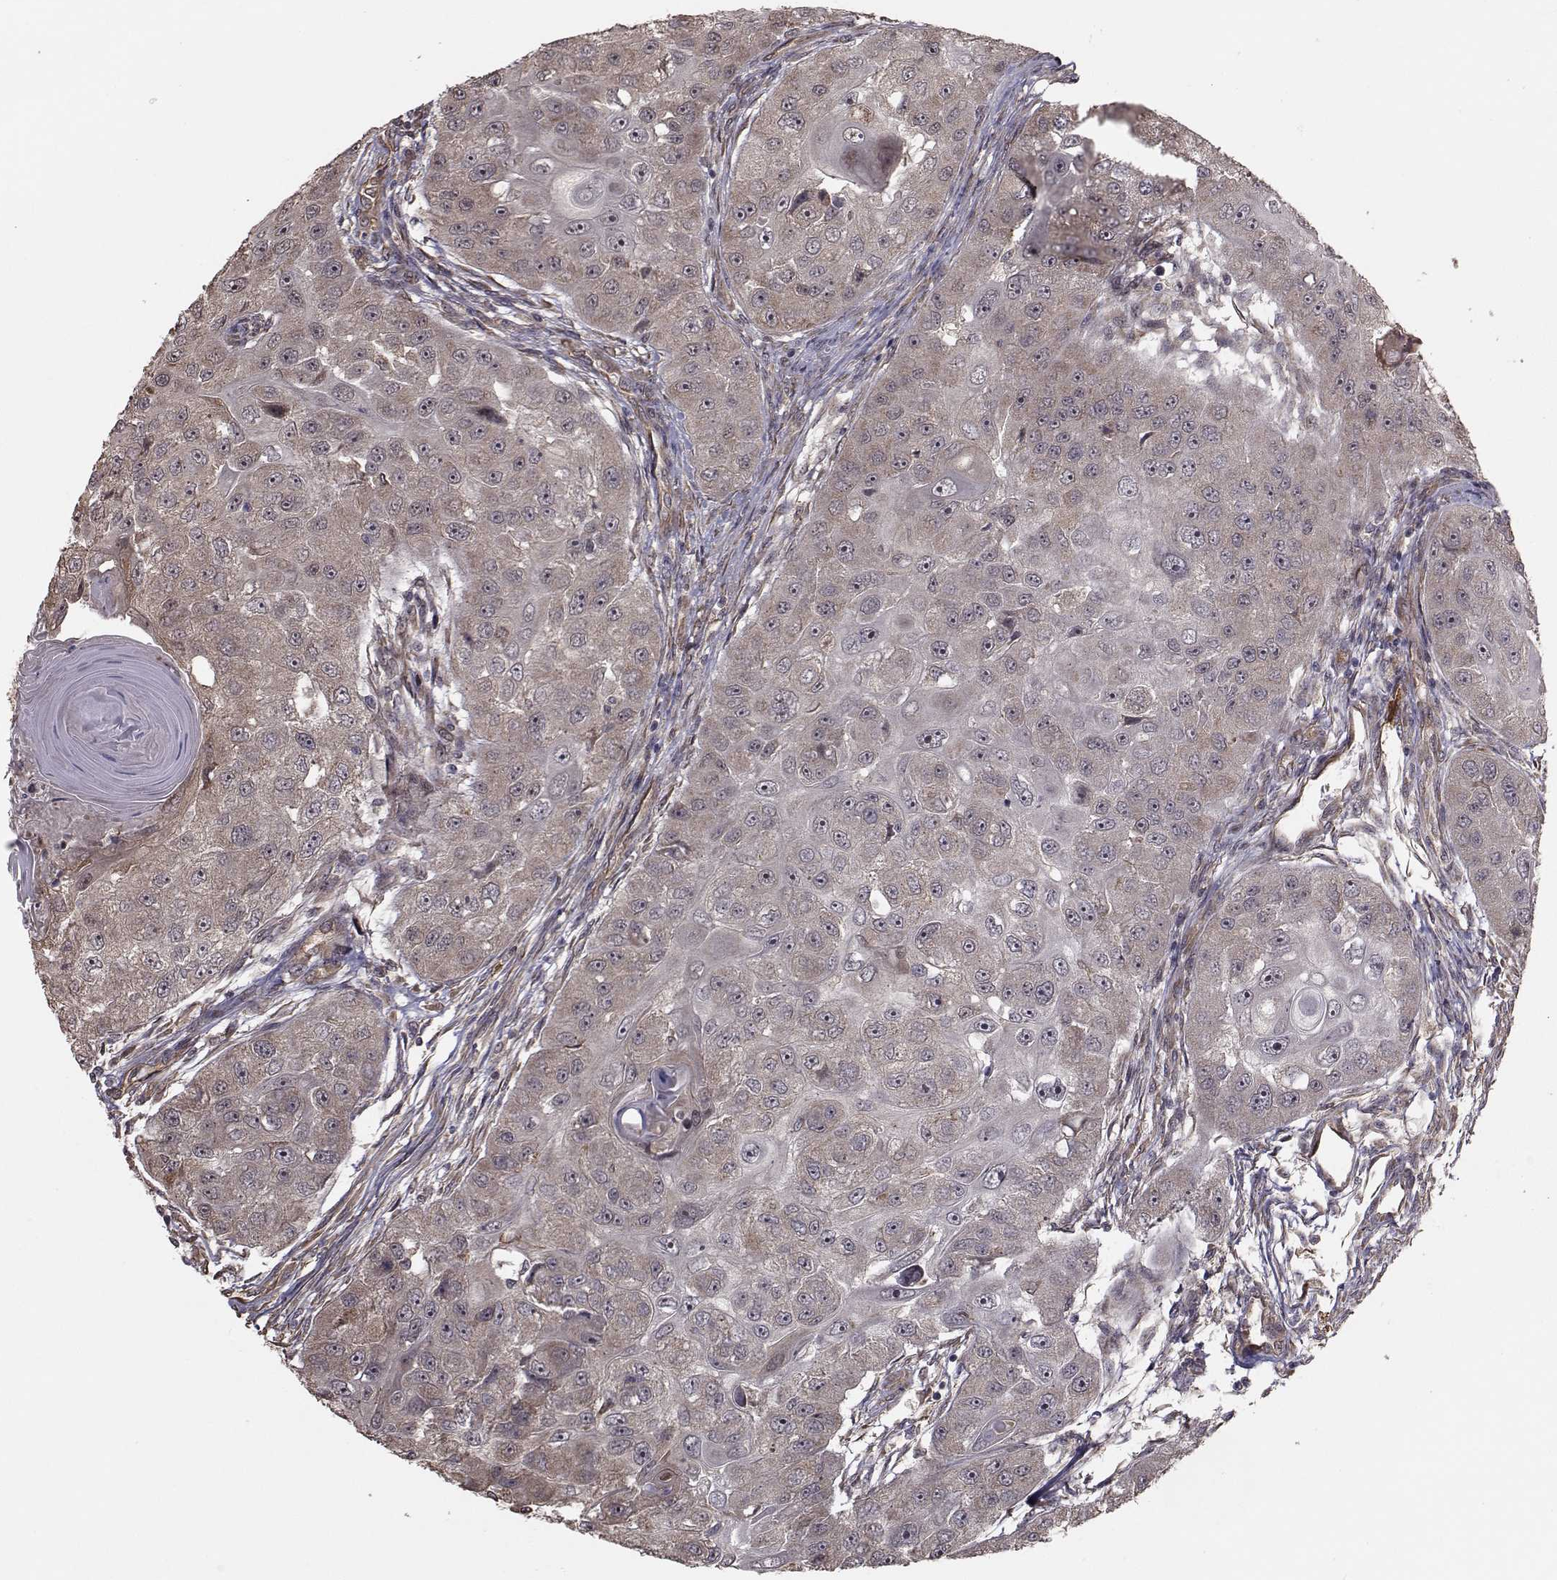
{"staining": {"intensity": "weak", "quantity": "25%-75%", "location": "cytoplasmic/membranous"}, "tissue": "head and neck cancer", "cell_type": "Tumor cells", "image_type": "cancer", "snomed": [{"axis": "morphology", "description": "Squamous cell carcinoma, NOS"}, {"axis": "topography", "description": "Head-Neck"}], "caption": "A high-resolution photomicrograph shows IHC staining of head and neck cancer, which exhibits weak cytoplasmic/membranous positivity in approximately 25%-75% of tumor cells.", "gene": "TRIP10", "patient": {"sex": "male", "age": 51}}